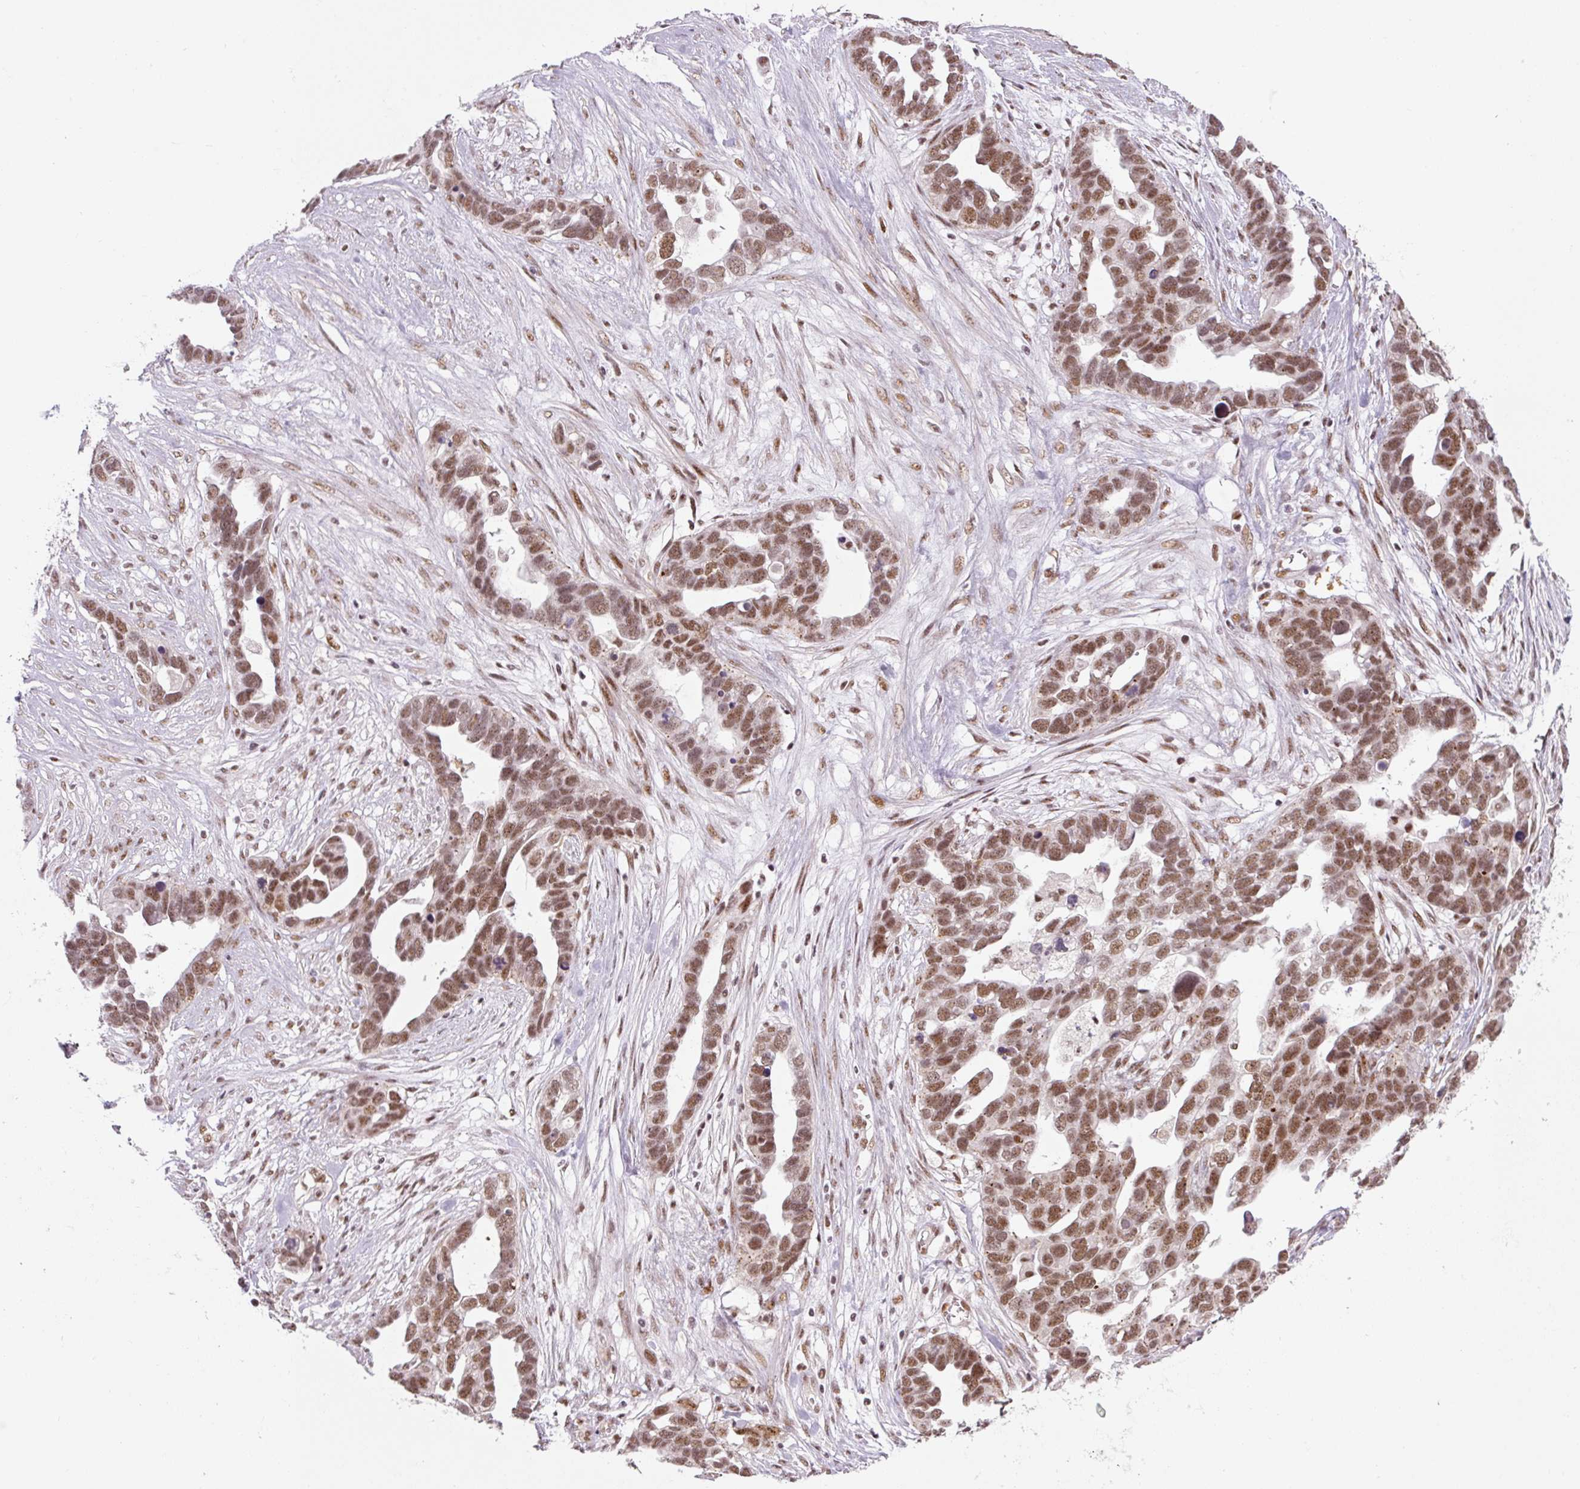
{"staining": {"intensity": "moderate", "quantity": ">75%", "location": "nuclear"}, "tissue": "ovarian cancer", "cell_type": "Tumor cells", "image_type": "cancer", "snomed": [{"axis": "morphology", "description": "Cystadenocarcinoma, serous, NOS"}, {"axis": "topography", "description": "Ovary"}], "caption": "Immunohistochemistry micrograph of neoplastic tissue: ovarian cancer (serous cystadenocarcinoma) stained using immunohistochemistry (IHC) exhibits medium levels of moderate protein expression localized specifically in the nuclear of tumor cells, appearing as a nuclear brown color.", "gene": "U2AF2", "patient": {"sex": "female", "age": 54}}